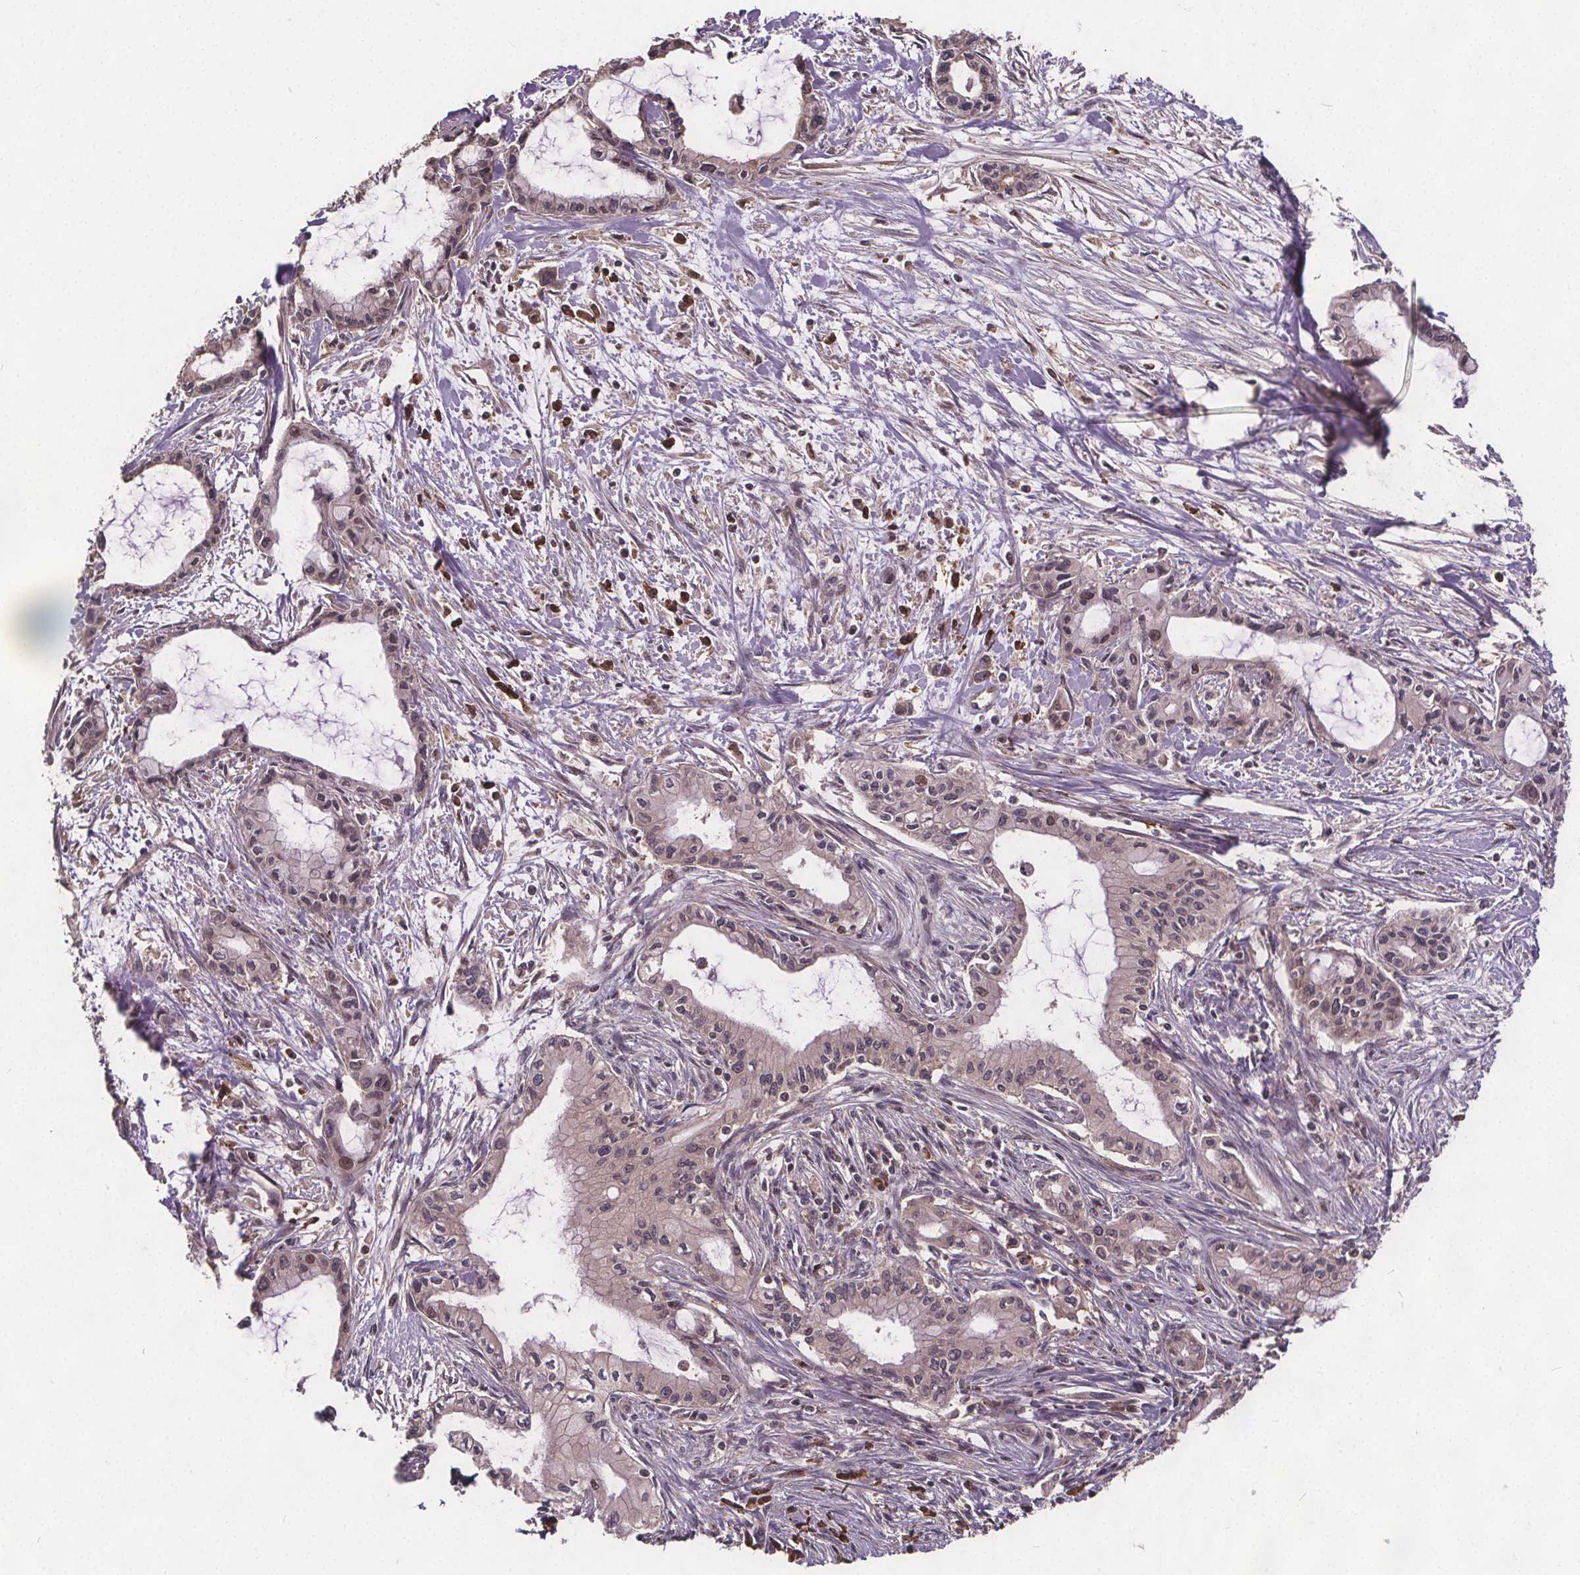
{"staining": {"intensity": "negative", "quantity": "none", "location": "none"}, "tissue": "pancreatic cancer", "cell_type": "Tumor cells", "image_type": "cancer", "snomed": [{"axis": "morphology", "description": "Adenocarcinoma, NOS"}, {"axis": "topography", "description": "Pancreas"}], "caption": "High magnification brightfield microscopy of pancreatic adenocarcinoma stained with DAB (3,3'-diaminobenzidine) (brown) and counterstained with hematoxylin (blue): tumor cells show no significant staining.", "gene": "USP9X", "patient": {"sex": "male", "age": 48}}